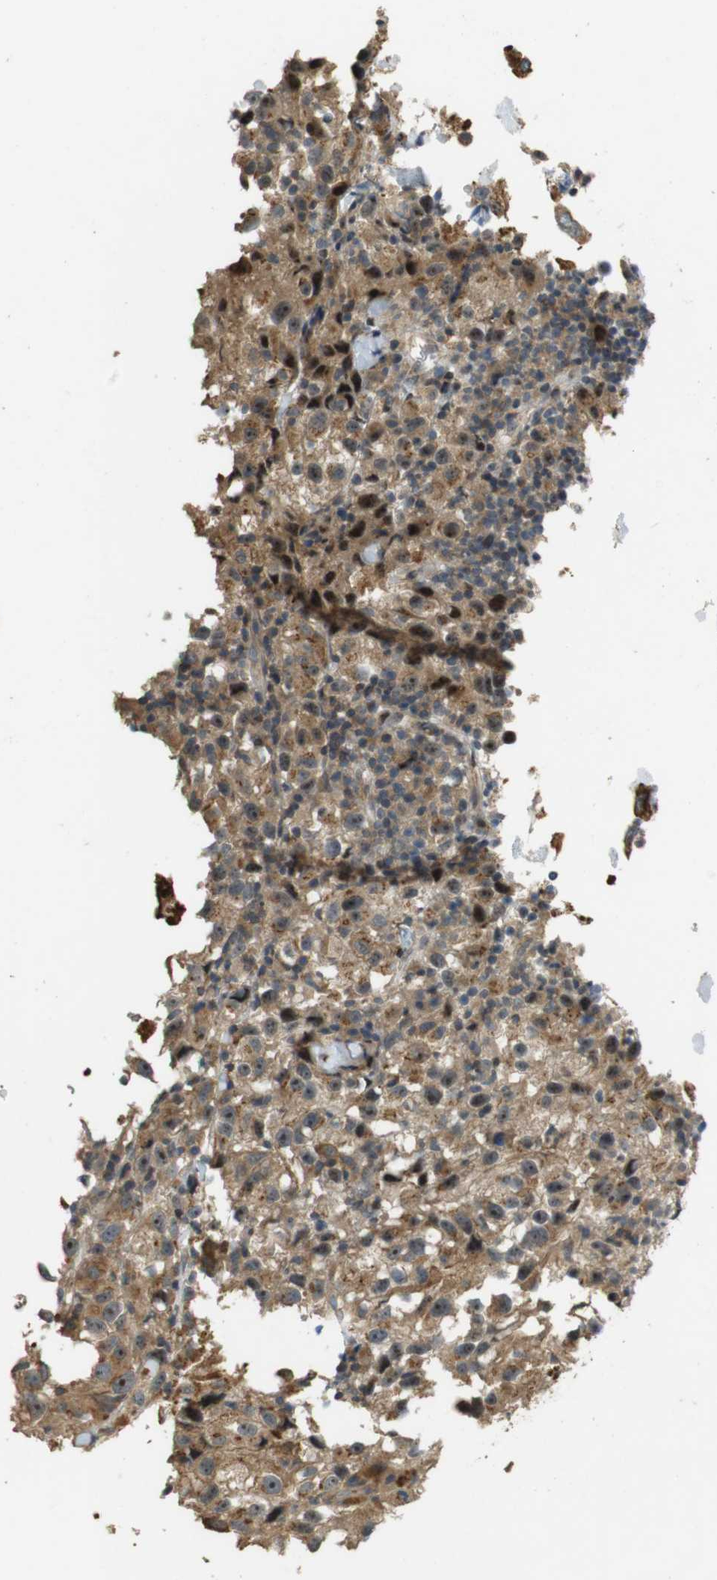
{"staining": {"intensity": "moderate", "quantity": ">75%", "location": "cytoplasmic/membranous,nuclear"}, "tissue": "melanoma", "cell_type": "Tumor cells", "image_type": "cancer", "snomed": [{"axis": "morphology", "description": "Malignant melanoma, NOS"}, {"axis": "topography", "description": "Skin"}], "caption": "Malignant melanoma stained with a brown dye demonstrates moderate cytoplasmic/membranous and nuclear positive staining in approximately >75% of tumor cells.", "gene": "TMX3", "patient": {"sex": "female", "age": 104}}